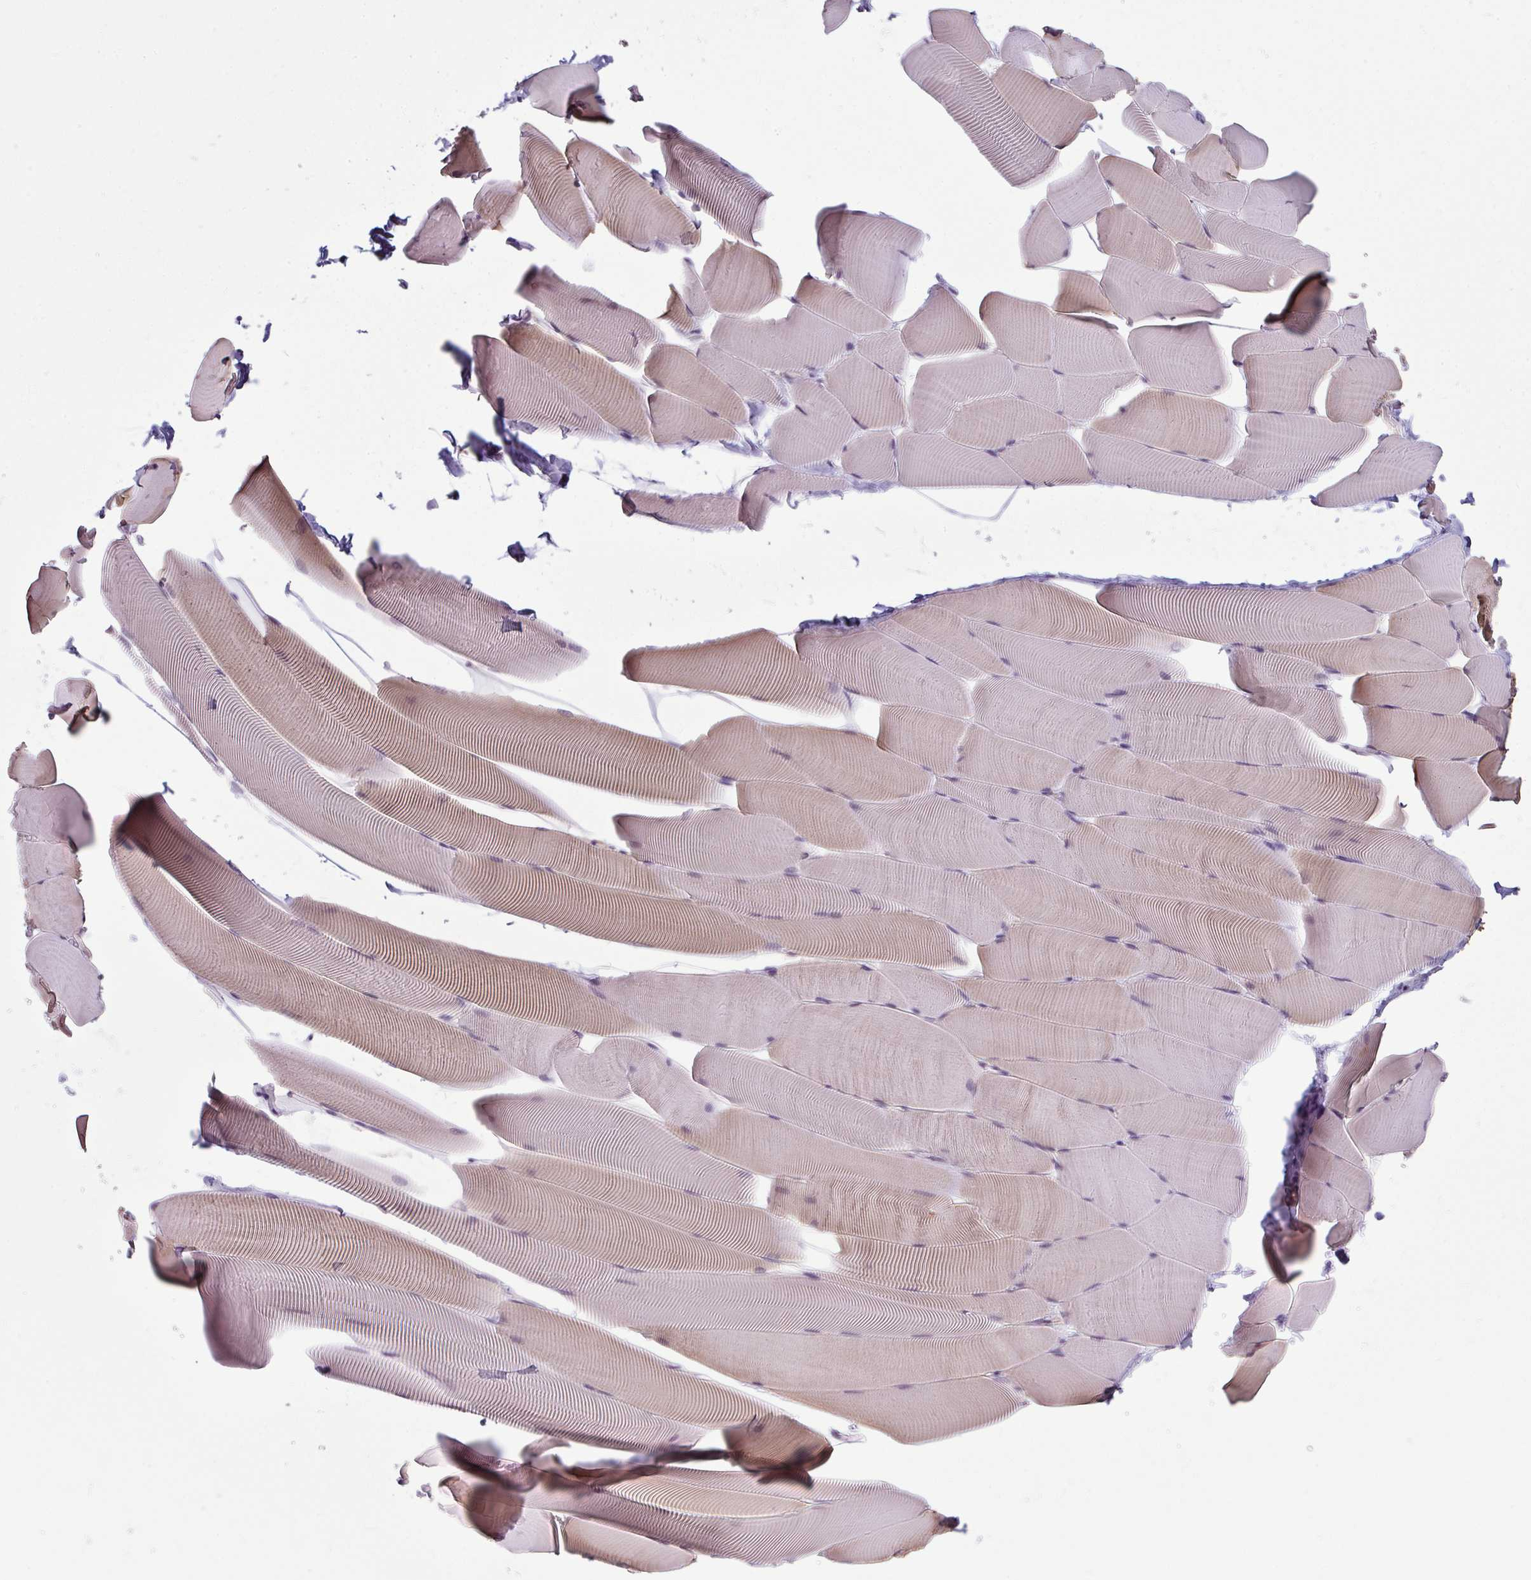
{"staining": {"intensity": "weak", "quantity": "25%-75%", "location": "cytoplasmic/membranous"}, "tissue": "skeletal muscle", "cell_type": "Myocytes", "image_type": "normal", "snomed": [{"axis": "morphology", "description": "Normal tissue, NOS"}, {"axis": "topography", "description": "Skeletal muscle"}], "caption": "High-magnification brightfield microscopy of normal skeletal muscle stained with DAB (brown) and counterstained with hematoxylin (blue). myocytes exhibit weak cytoplasmic/membranous expression is seen in about25%-75% of cells.", "gene": "CXCR1", "patient": {"sex": "male", "age": 25}}